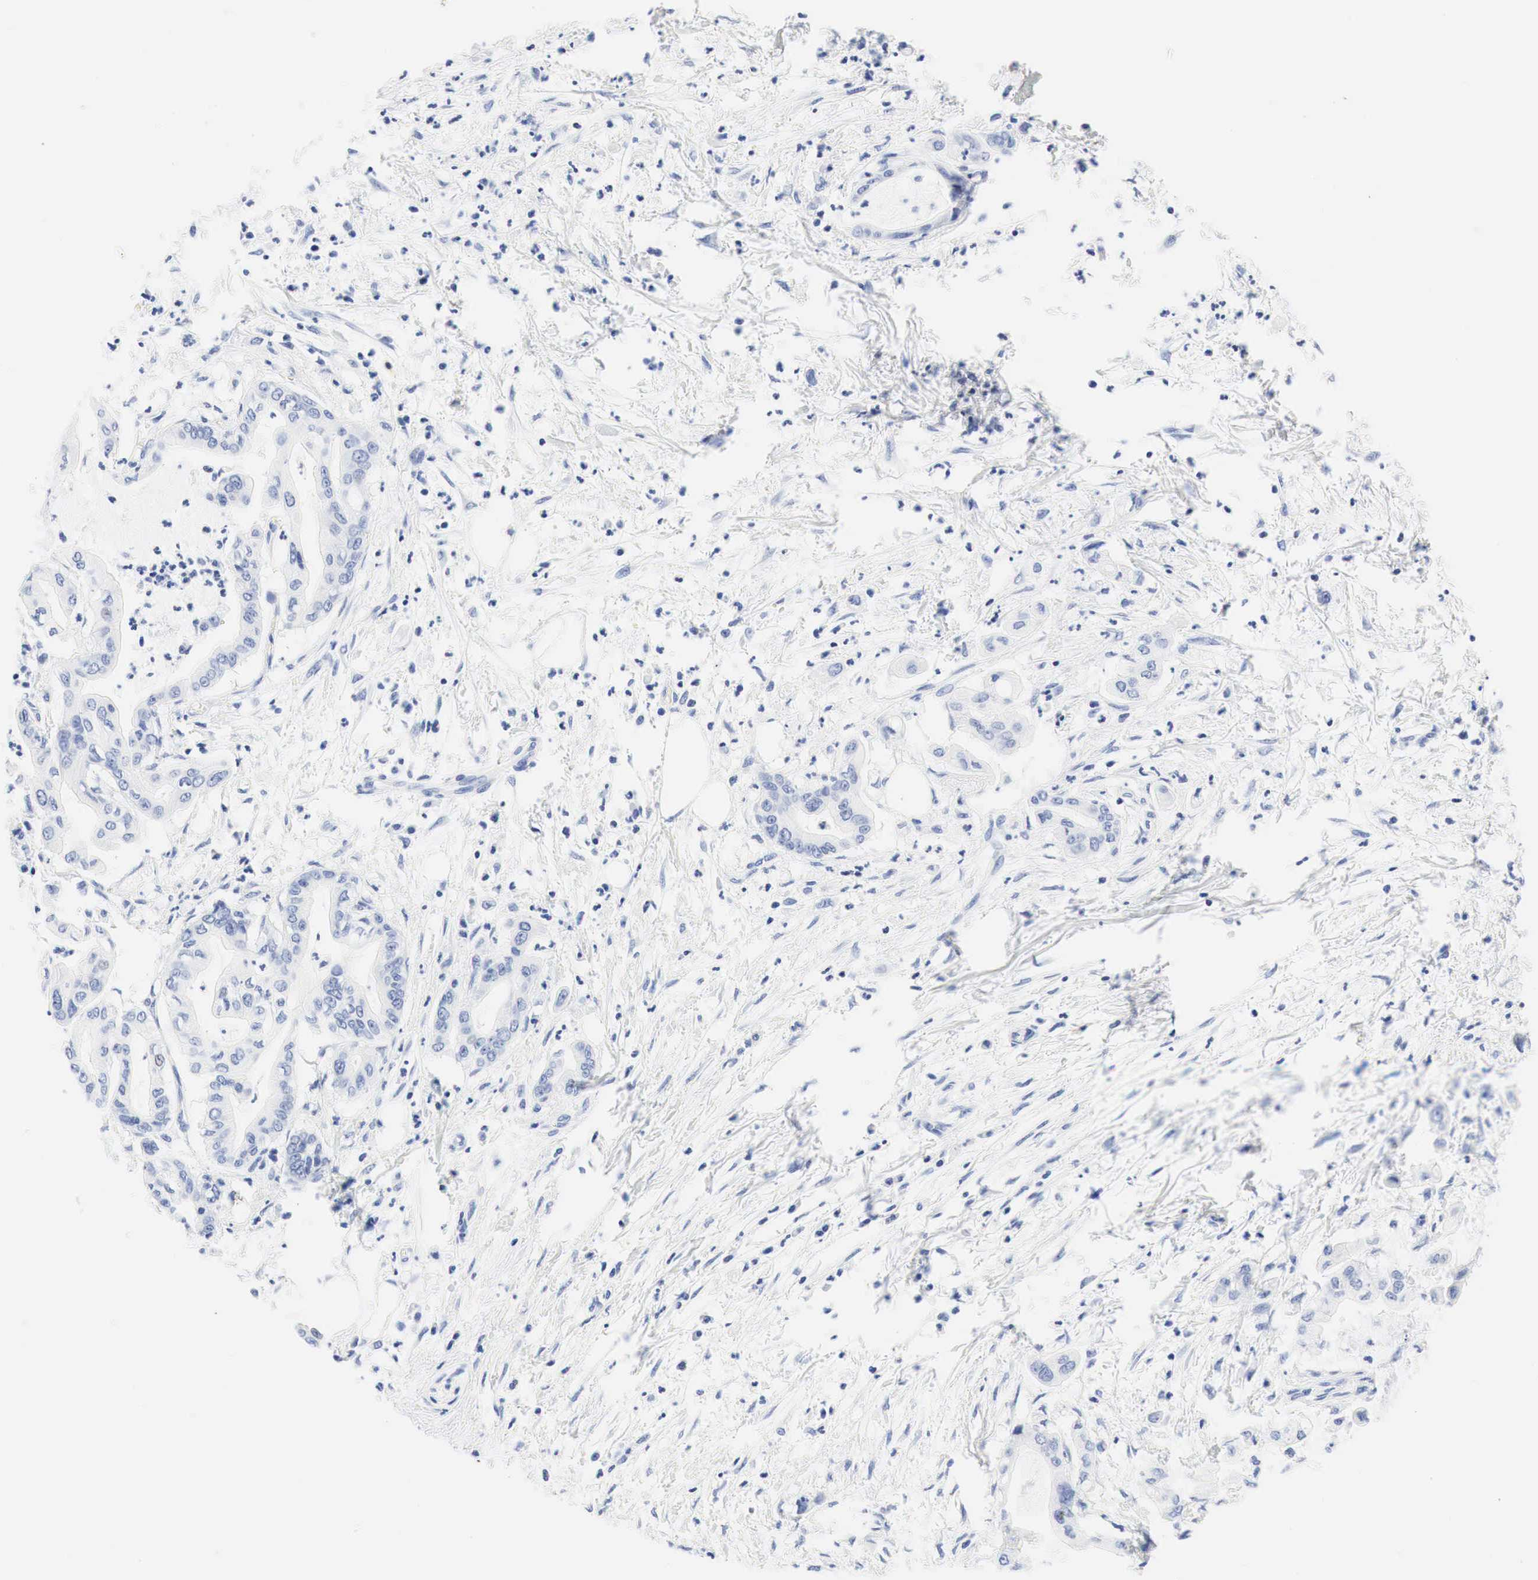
{"staining": {"intensity": "negative", "quantity": "none", "location": "none"}, "tissue": "pancreatic cancer", "cell_type": "Tumor cells", "image_type": "cancer", "snomed": [{"axis": "morphology", "description": "Adenocarcinoma, NOS"}, {"axis": "topography", "description": "Pancreas"}], "caption": "The immunohistochemistry (IHC) histopathology image has no significant staining in tumor cells of pancreatic cancer (adenocarcinoma) tissue.", "gene": "NKX2-1", "patient": {"sex": "male", "age": 58}}